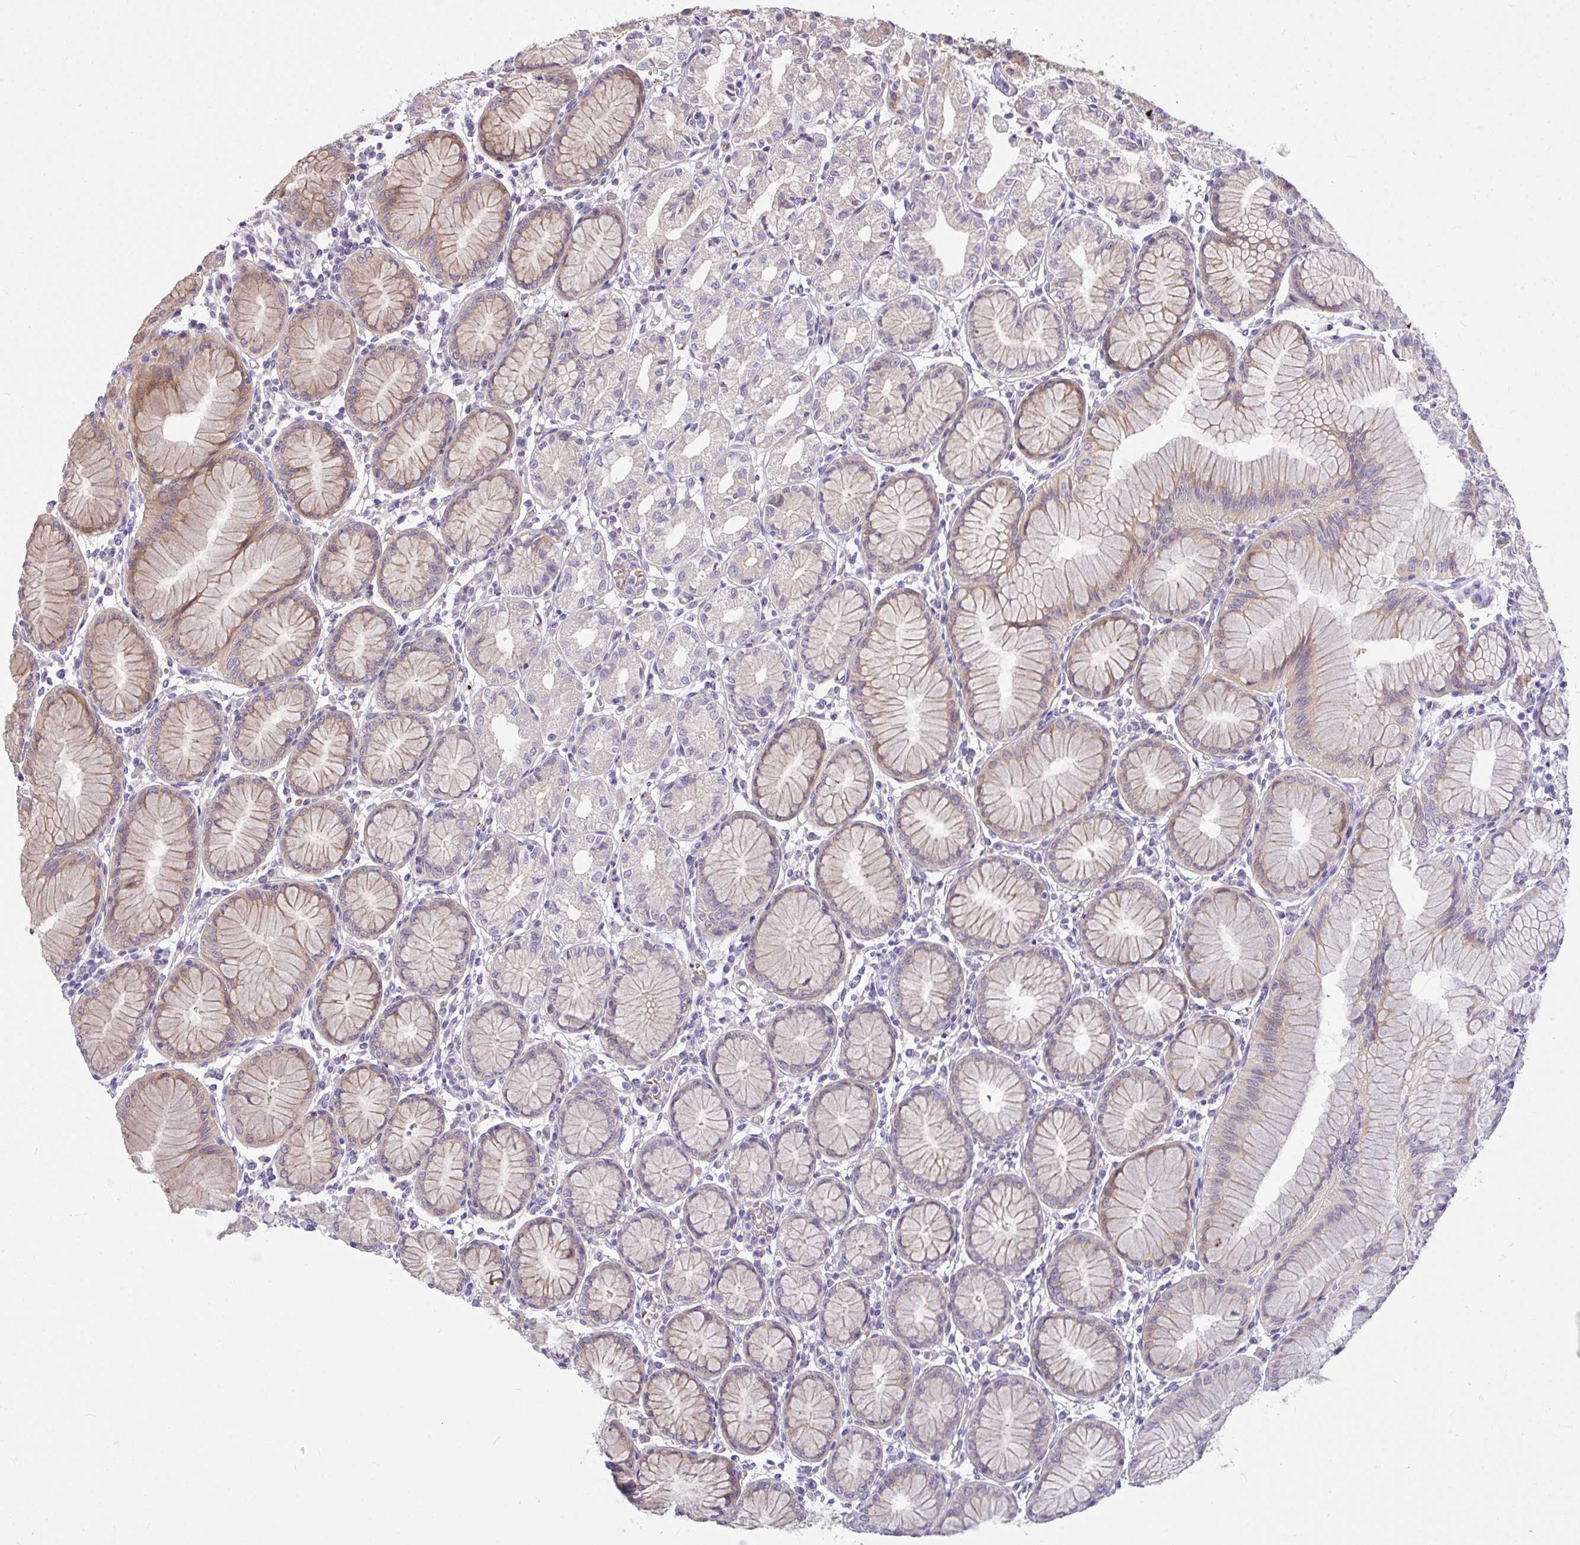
{"staining": {"intensity": "moderate", "quantity": "<25%", "location": "cytoplasmic/membranous"}, "tissue": "stomach", "cell_type": "Glandular cells", "image_type": "normal", "snomed": [{"axis": "morphology", "description": "Normal tissue, NOS"}, {"axis": "topography", "description": "Stomach"}], "caption": "Moderate cytoplasmic/membranous expression is present in about <25% of glandular cells in unremarkable stomach. (DAB (3,3'-diaminobenzidine) = brown stain, brightfield microscopy at high magnification).", "gene": "MOCS1", "patient": {"sex": "female", "age": 57}}